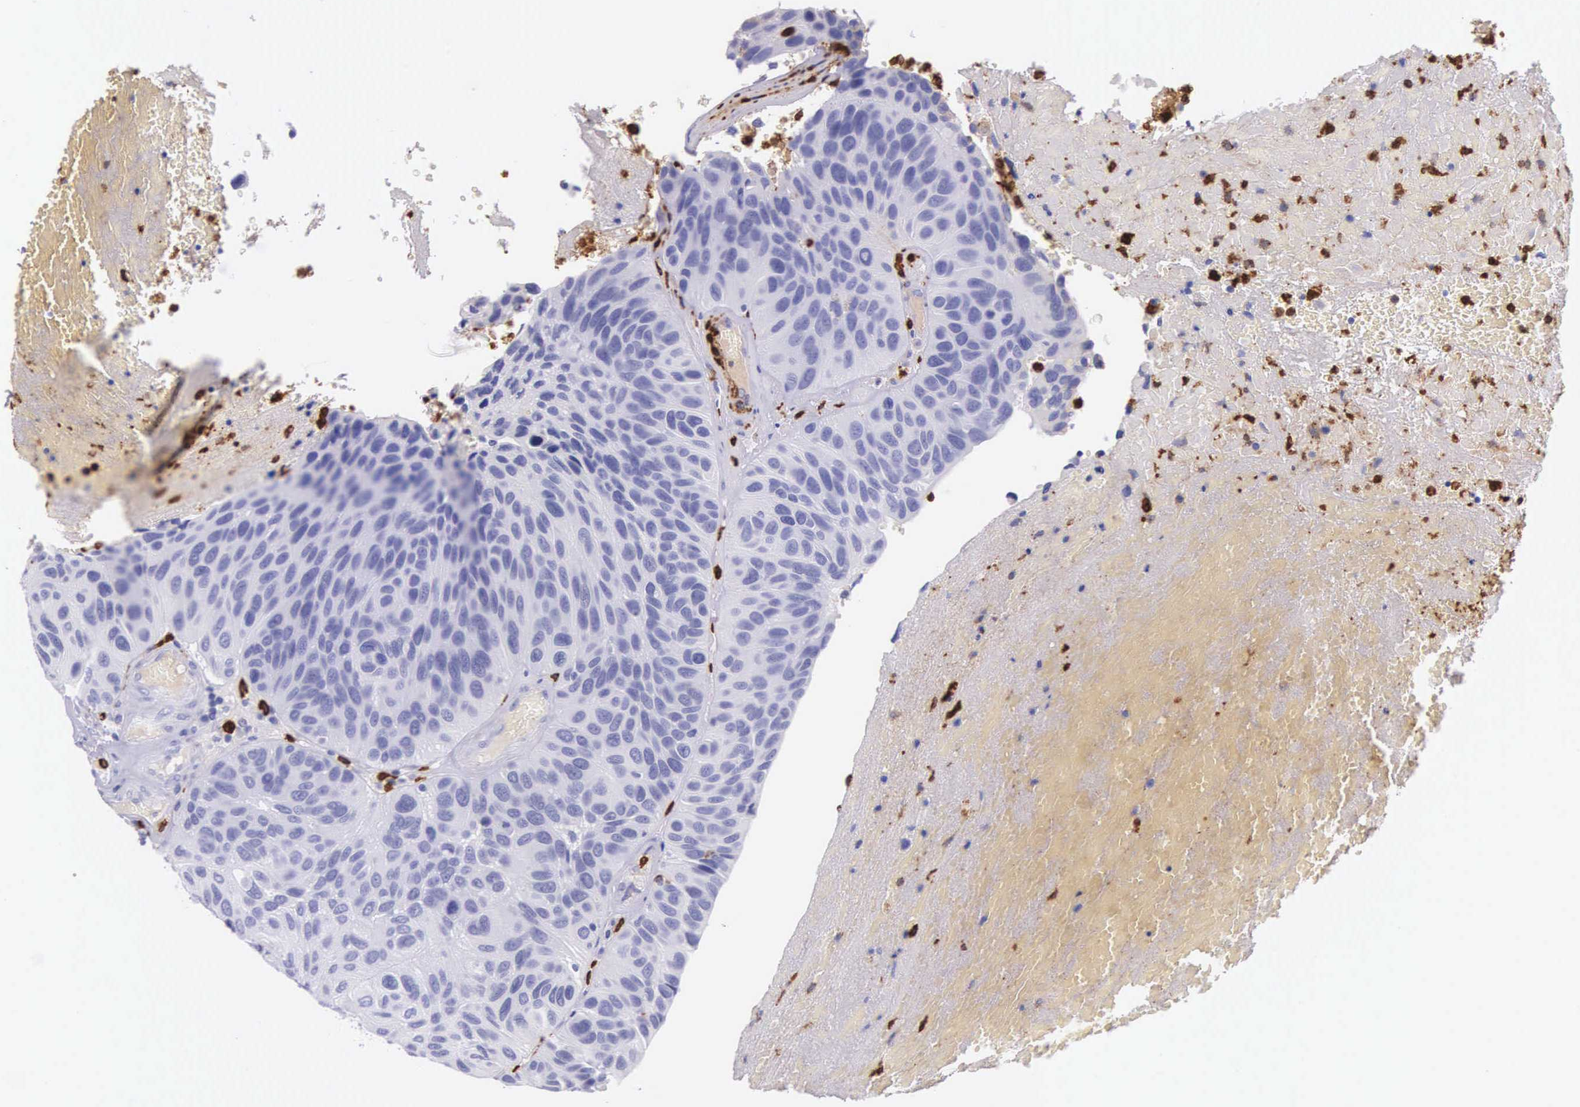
{"staining": {"intensity": "negative", "quantity": "none", "location": "none"}, "tissue": "urothelial cancer", "cell_type": "Tumor cells", "image_type": "cancer", "snomed": [{"axis": "morphology", "description": "Urothelial carcinoma, High grade"}, {"axis": "topography", "description": "Urinary bladder"}], "caption": "The micrograph exhibits no staining of tumor cells in high-grade urothelial carcinoma.", "gene": "FCN1", "patient": {"sex": "male", "age": 66}}